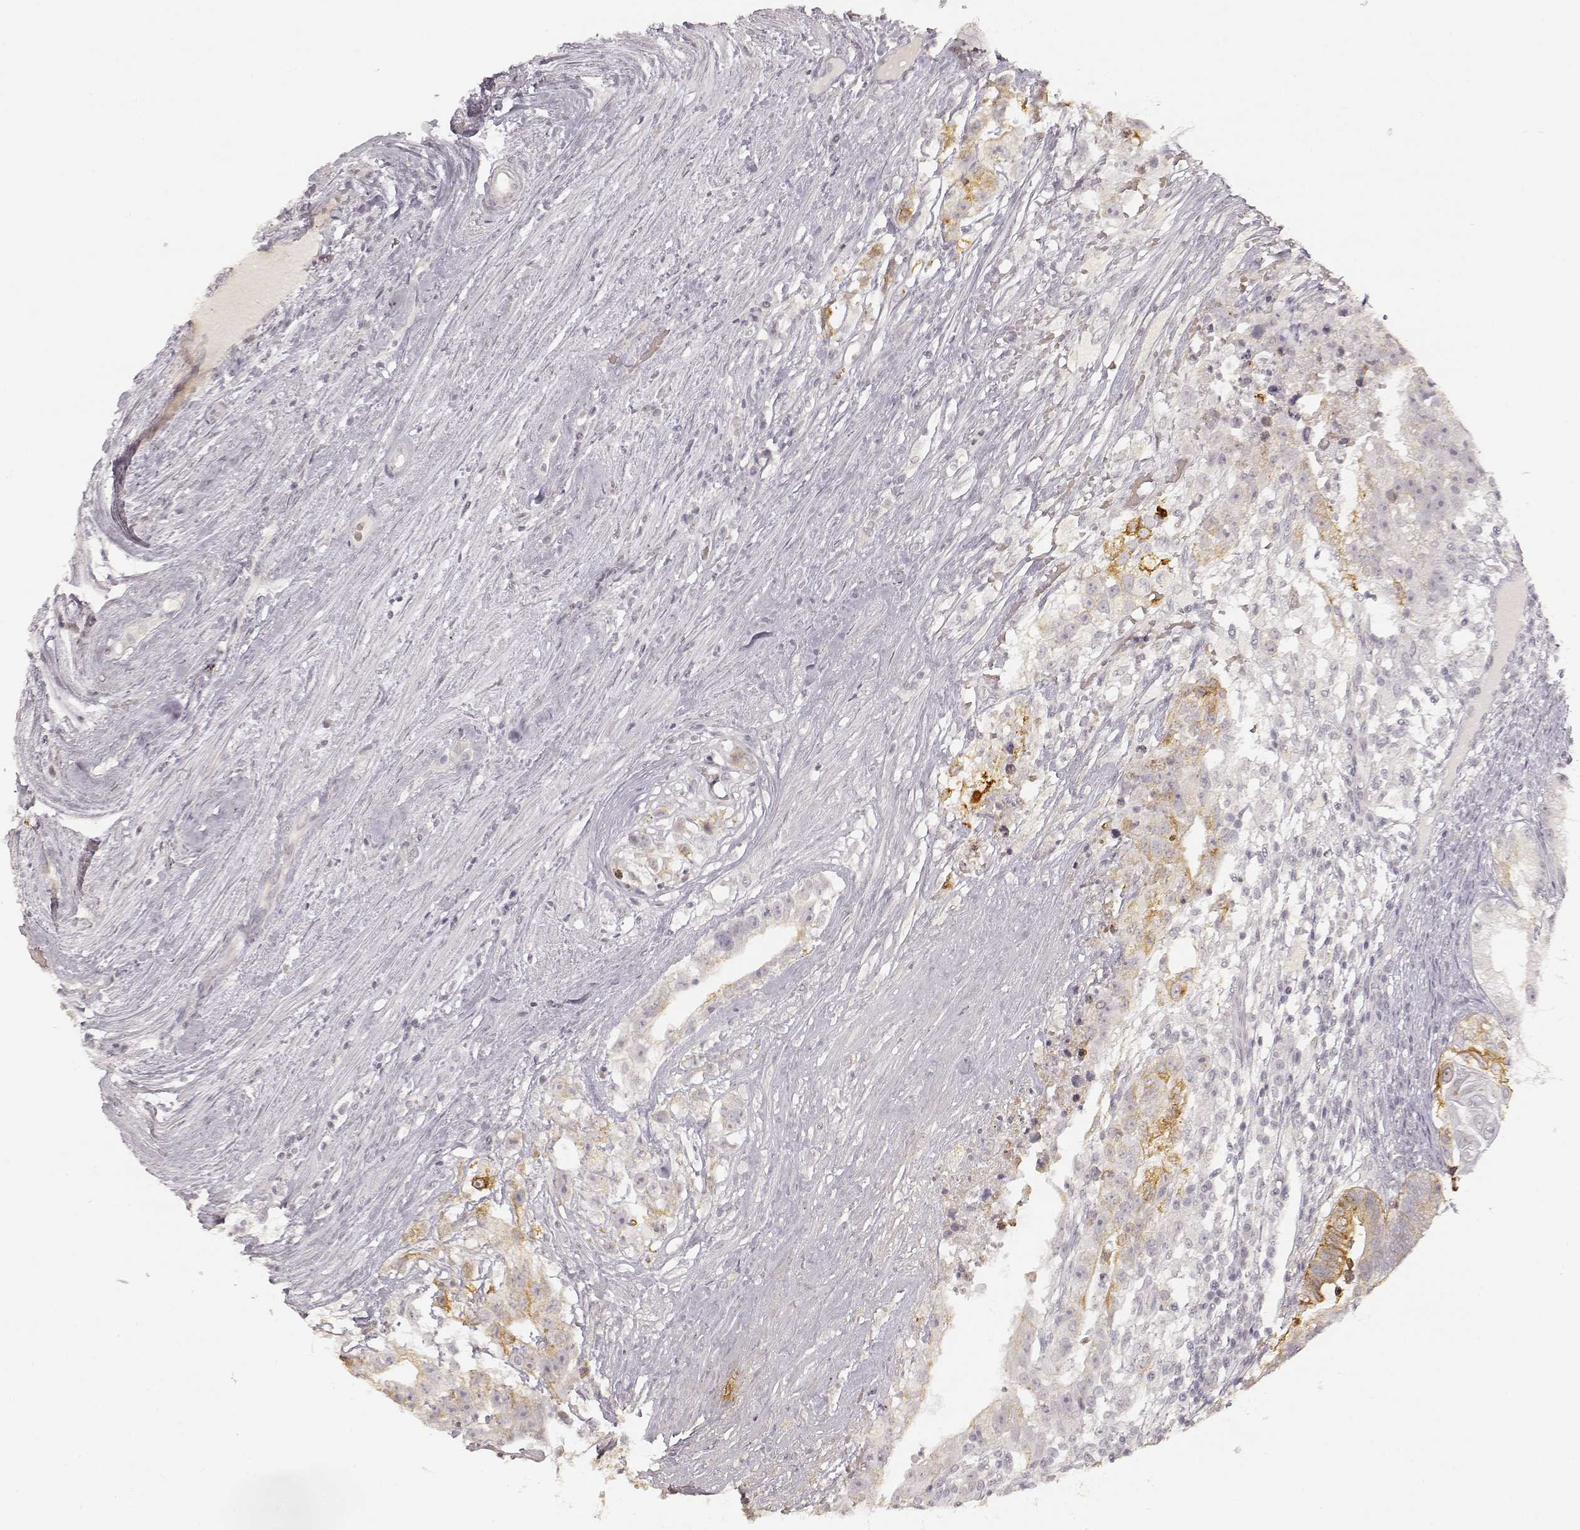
{"staining": {"intensity": "moderate", "quantity": "<25%", "location": "cytoplasmic/membranous"}, "tissue": "testis cancer", "cell_type": "Tumor cells", "image_type": "cancer", "snomed": [{"axis": "morphology", "description": "Seminoma, NOS"}, {"axis": "morphology", "description": "Carcinoma, Embryonal, NOS"}, {"axis": "topography", "description": "Testis"}], "caption": "Immunohistochemical staining of testis seminoma exhibits moderate cytoplasmic/membranous protein staining in about <25% of tumor cells.", "gene": "LAMC2", "patient": {"sex": "male", "age": 41}}